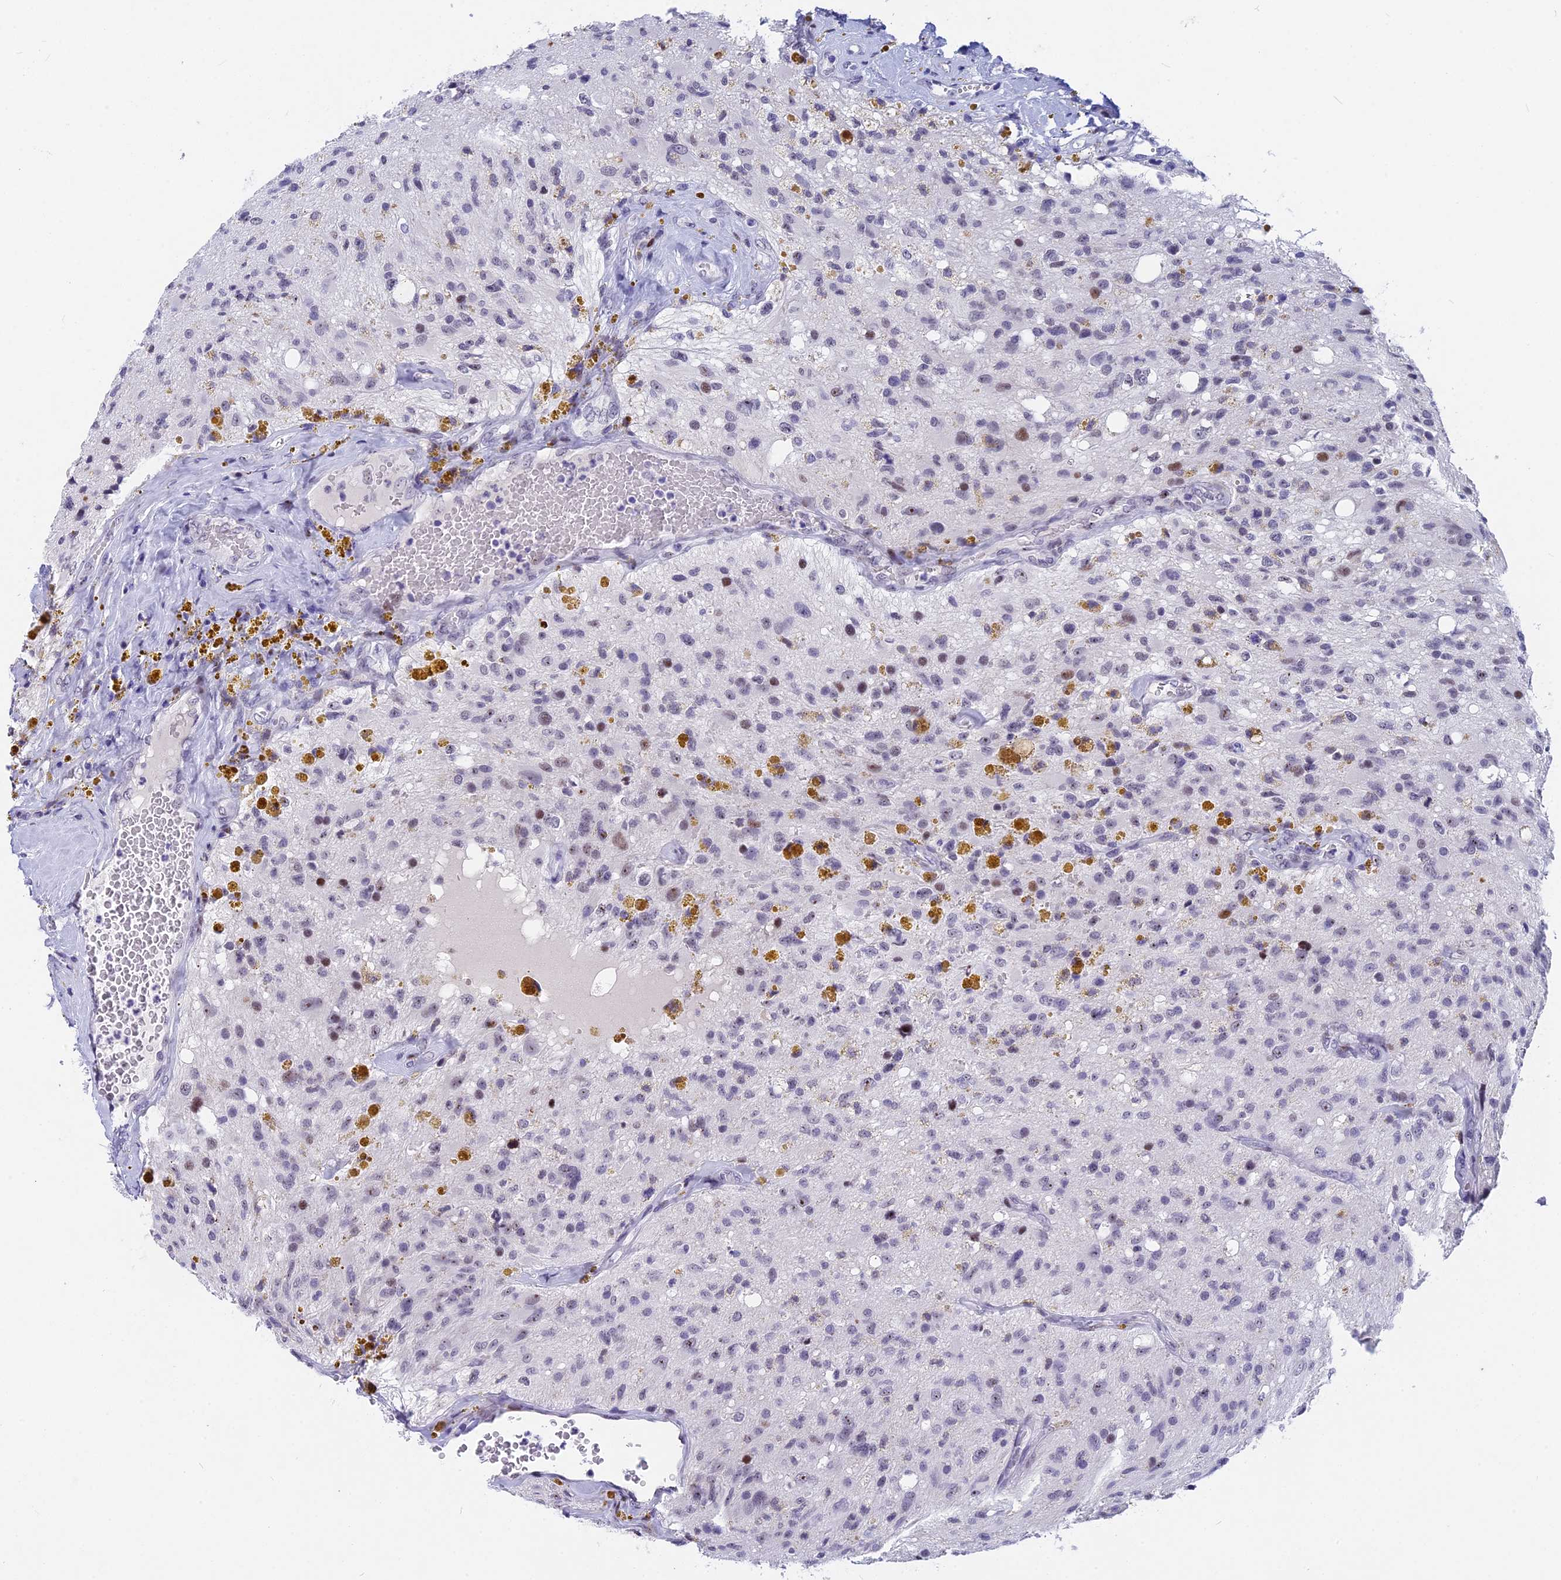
{"staining": {"intensity": "weak", "quantity": "<25%", "location": "nuclear"}, "tissue": "glioma", "cell_type": "Tumor cells", "image_type": "cancer", "snomed": [{"axis": "morphology", "description": "Glioma, malignant, High grade"}, {"axis": "topography", "description": "Brain"}], "caption": "Immunohistochemistry (IHC) micrograph of neoplastic tissue: human high-grade glioma (malignant) stained with DAB (3,3'-diaminobenzidine) shows no significant protein expression in tumor cells.", "gene": "NSA2", "patient": {"sex": "male", "age": 69}}